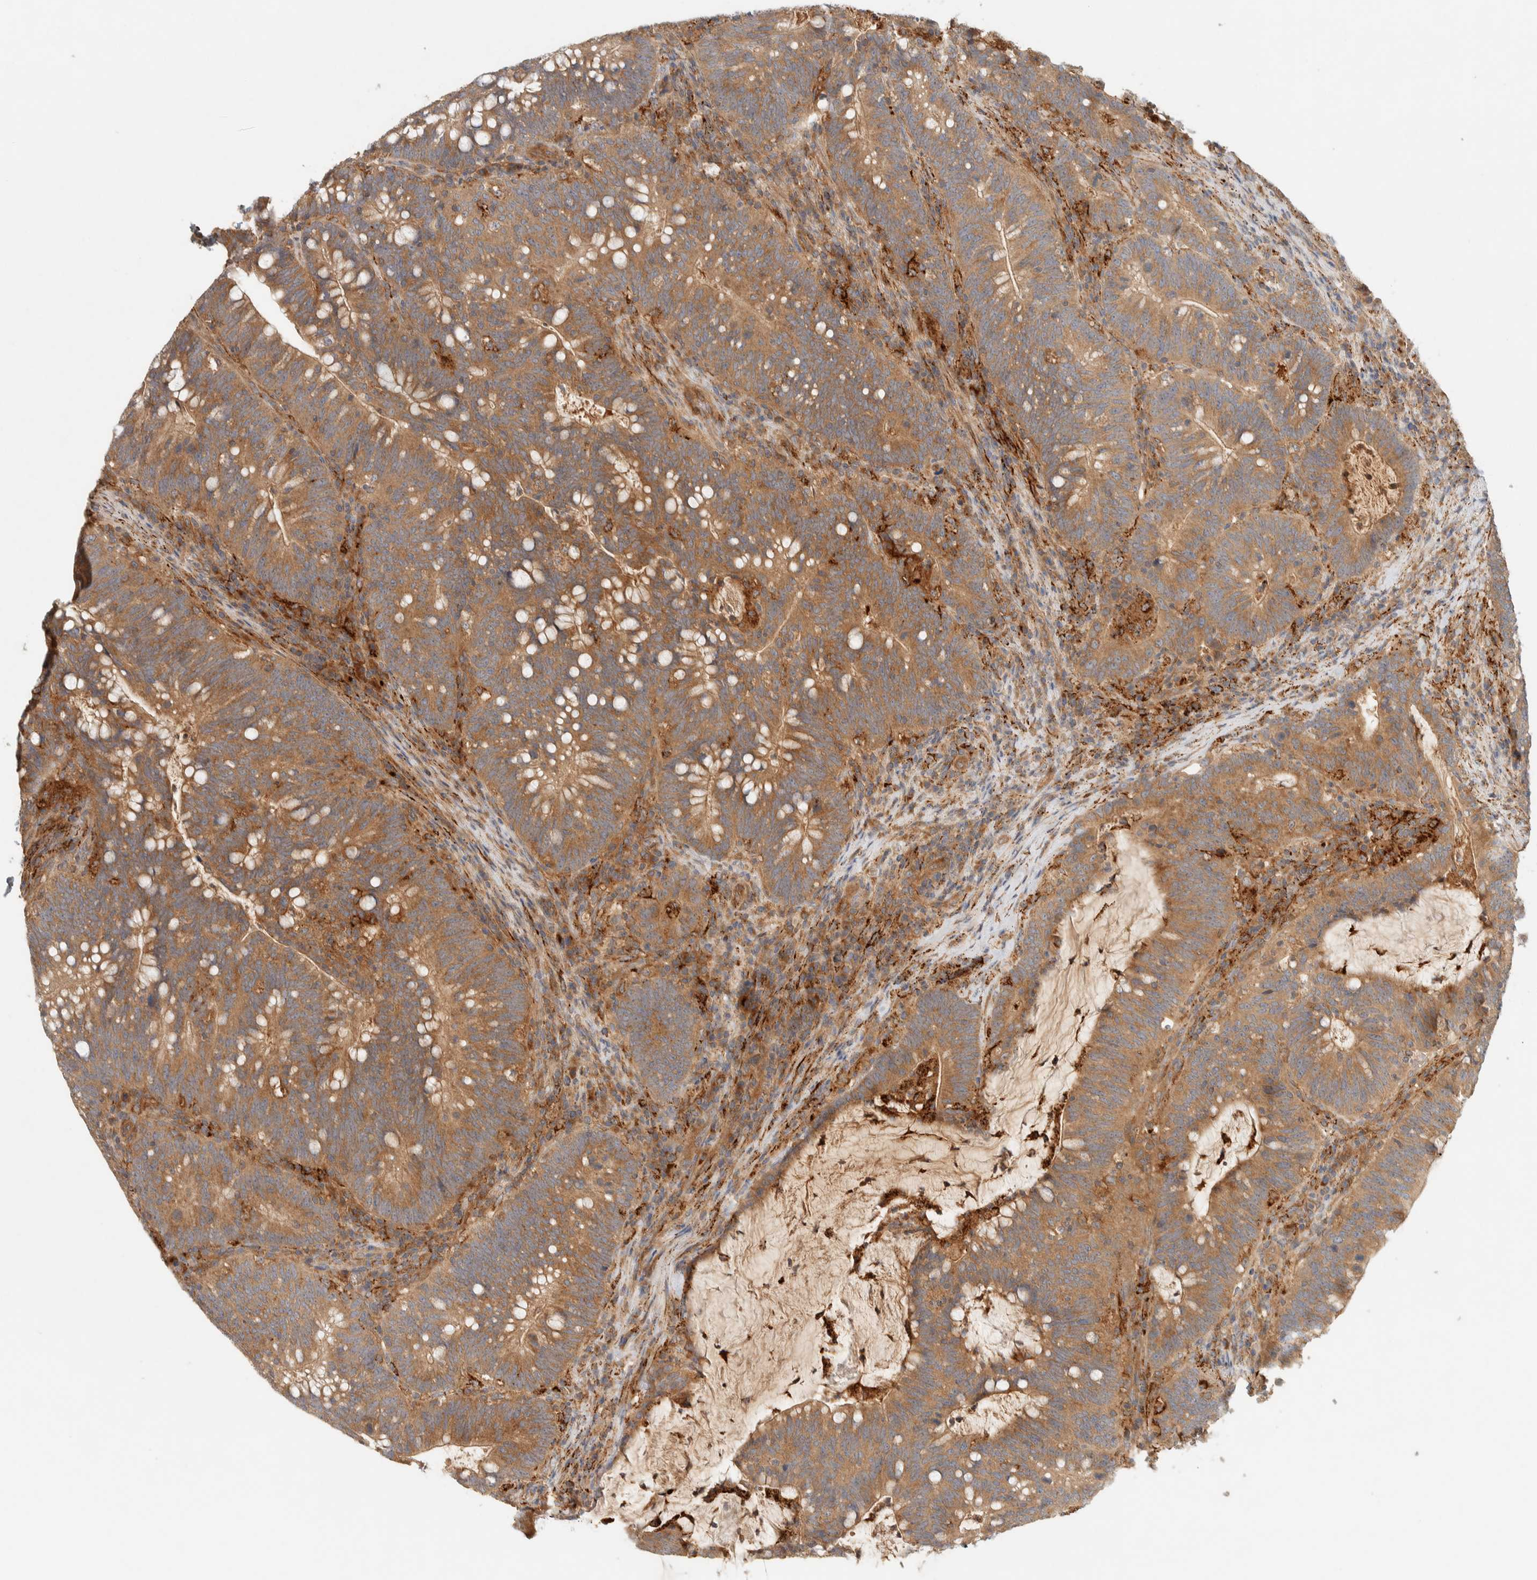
{"staining": {"intensity": "moderate", "quantity": ">75%", "location": "cytoplasmic/membranous"}, "tissue": "colorectal cancer", "cell_type": "Tumor cells", "image_type": "cancer", "snomed": [{"axis": "morphology", "description": "Adenocarcinoma, NOS"}, {"axis": "topography", "description": "Colon"}], "caption": "The photomicrograph reveals staining of adenocarcinoma (colorectal), revealing moderate cytoplasmic/membranous protein expression (brown color) within tumor cells. (brown staining indicates protein expression, while blue staining denotes nuclei).", "gene": "FAM167A", "patient": {"sex": "female", "age": 66}}